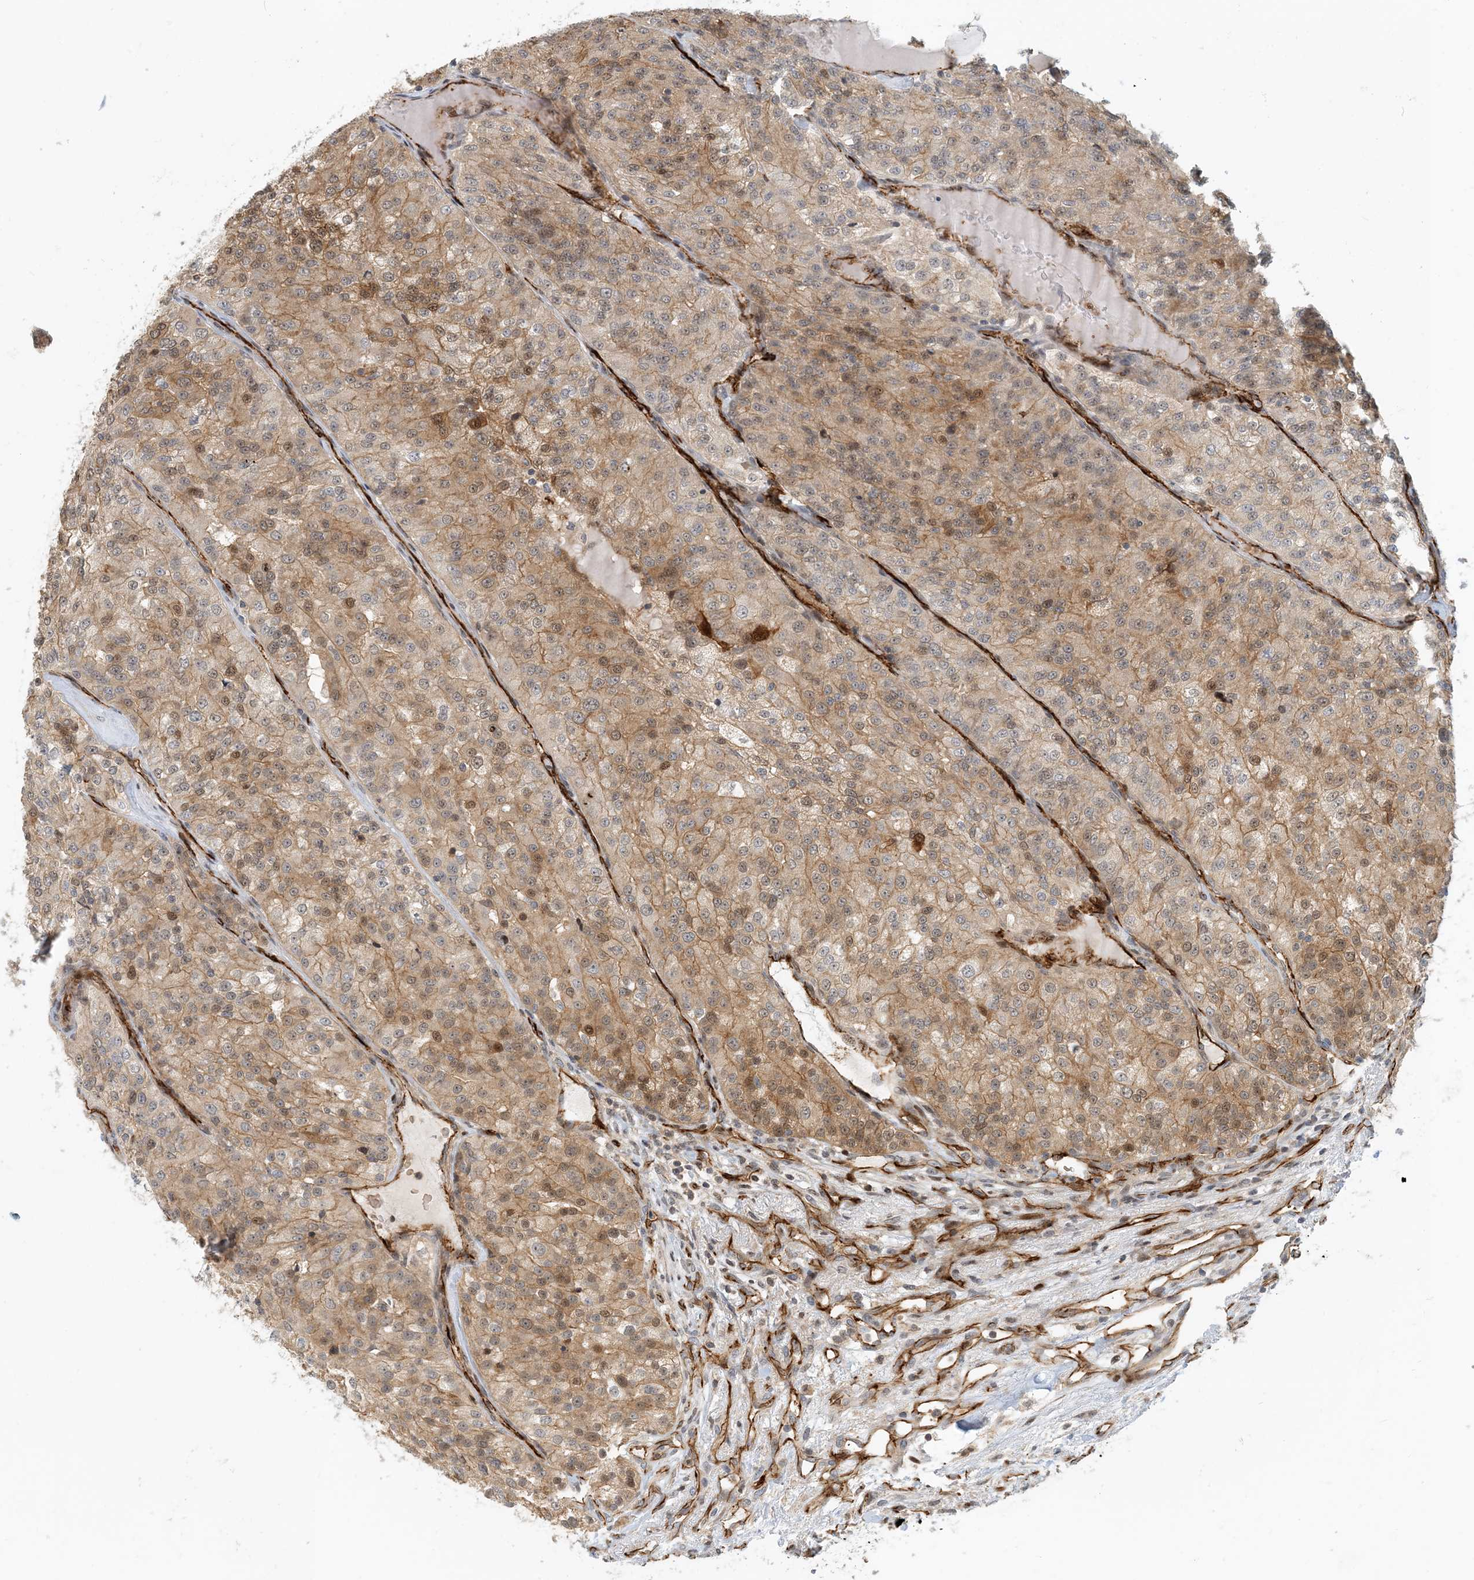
{"staining": {"intensity": "moderate", "quantity": "25%-75%", "location": "cytoplasmic/membranous,nuclear"}, "tissue": "renal cancer", "cell_type": "Tumor cells", "image_type": "cancer", "snomed": [{"axis": "morphology", "description": "Adenocarcinoma, NOS"}, {"axis": "topography", "description": "Kidney"}], "caption": "DAB immunohistochemical staining of human adenocarcinoma (renal) demonstrates moderate cytoplasmic/membranous and nuclear protein staining in about 25%-75% of tumor cells.", "gene": "MAPKBP1", "patient": {"sex": "female", "age": 63}}